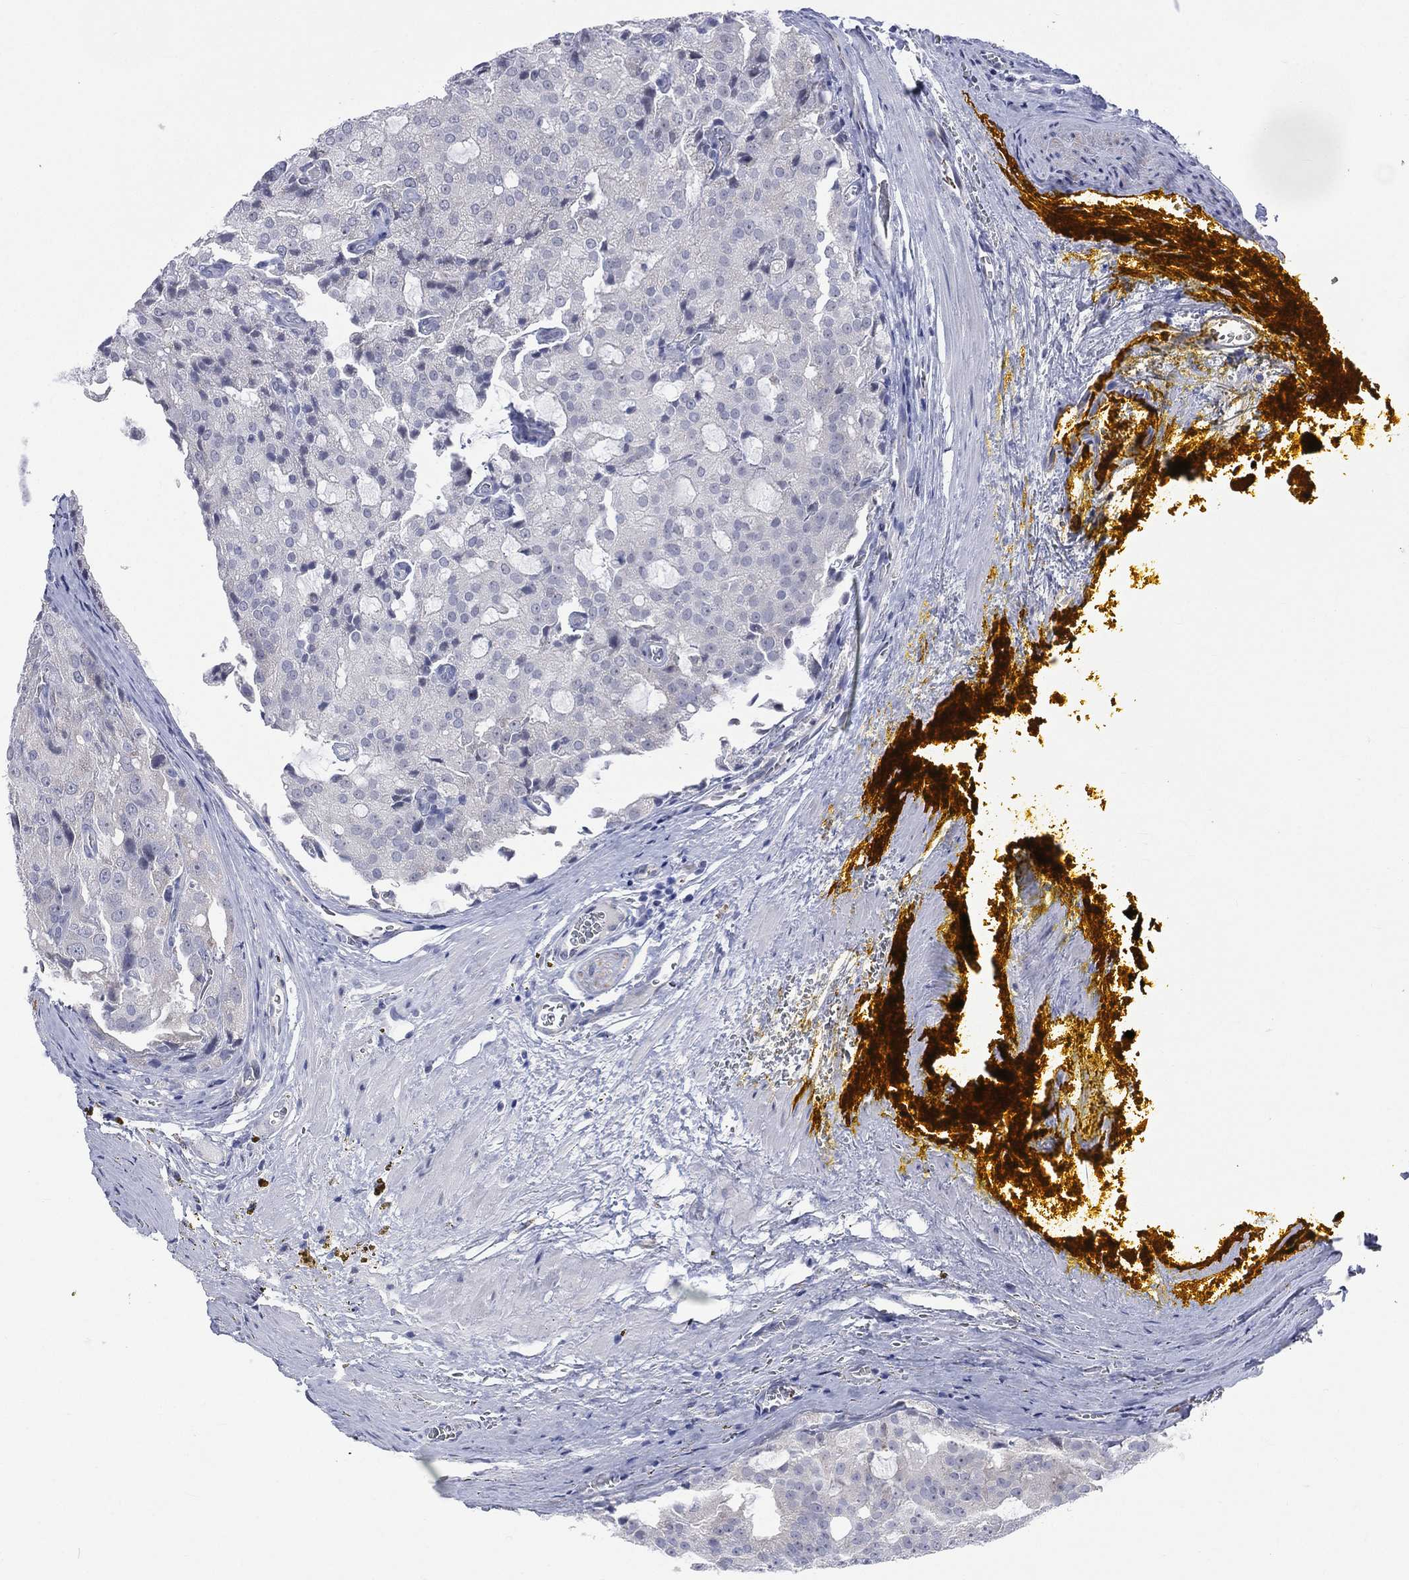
{"staining": {"intensity": "negative", "quantity": "none", "location": "none"}, "tissue": "prostate cancer", "cell_type": "Tumor cells", "image_type": "cancer", "snomed": [{"axis": "morphology", "description": "Adenocarcinoma, NOS"}, {"axis": "topography", "description": "Prostate and seminal vesicle, NOS"}, {"axis": "topography", "description": "Prostate"}], "caption": "Immunohistochemistry (IHC) of human prostate cancer (adenocarcinoma) displays no positivity in tumor cells.", "gene": "AKAP3", "patient": {"sex": "male", "age": 67}}